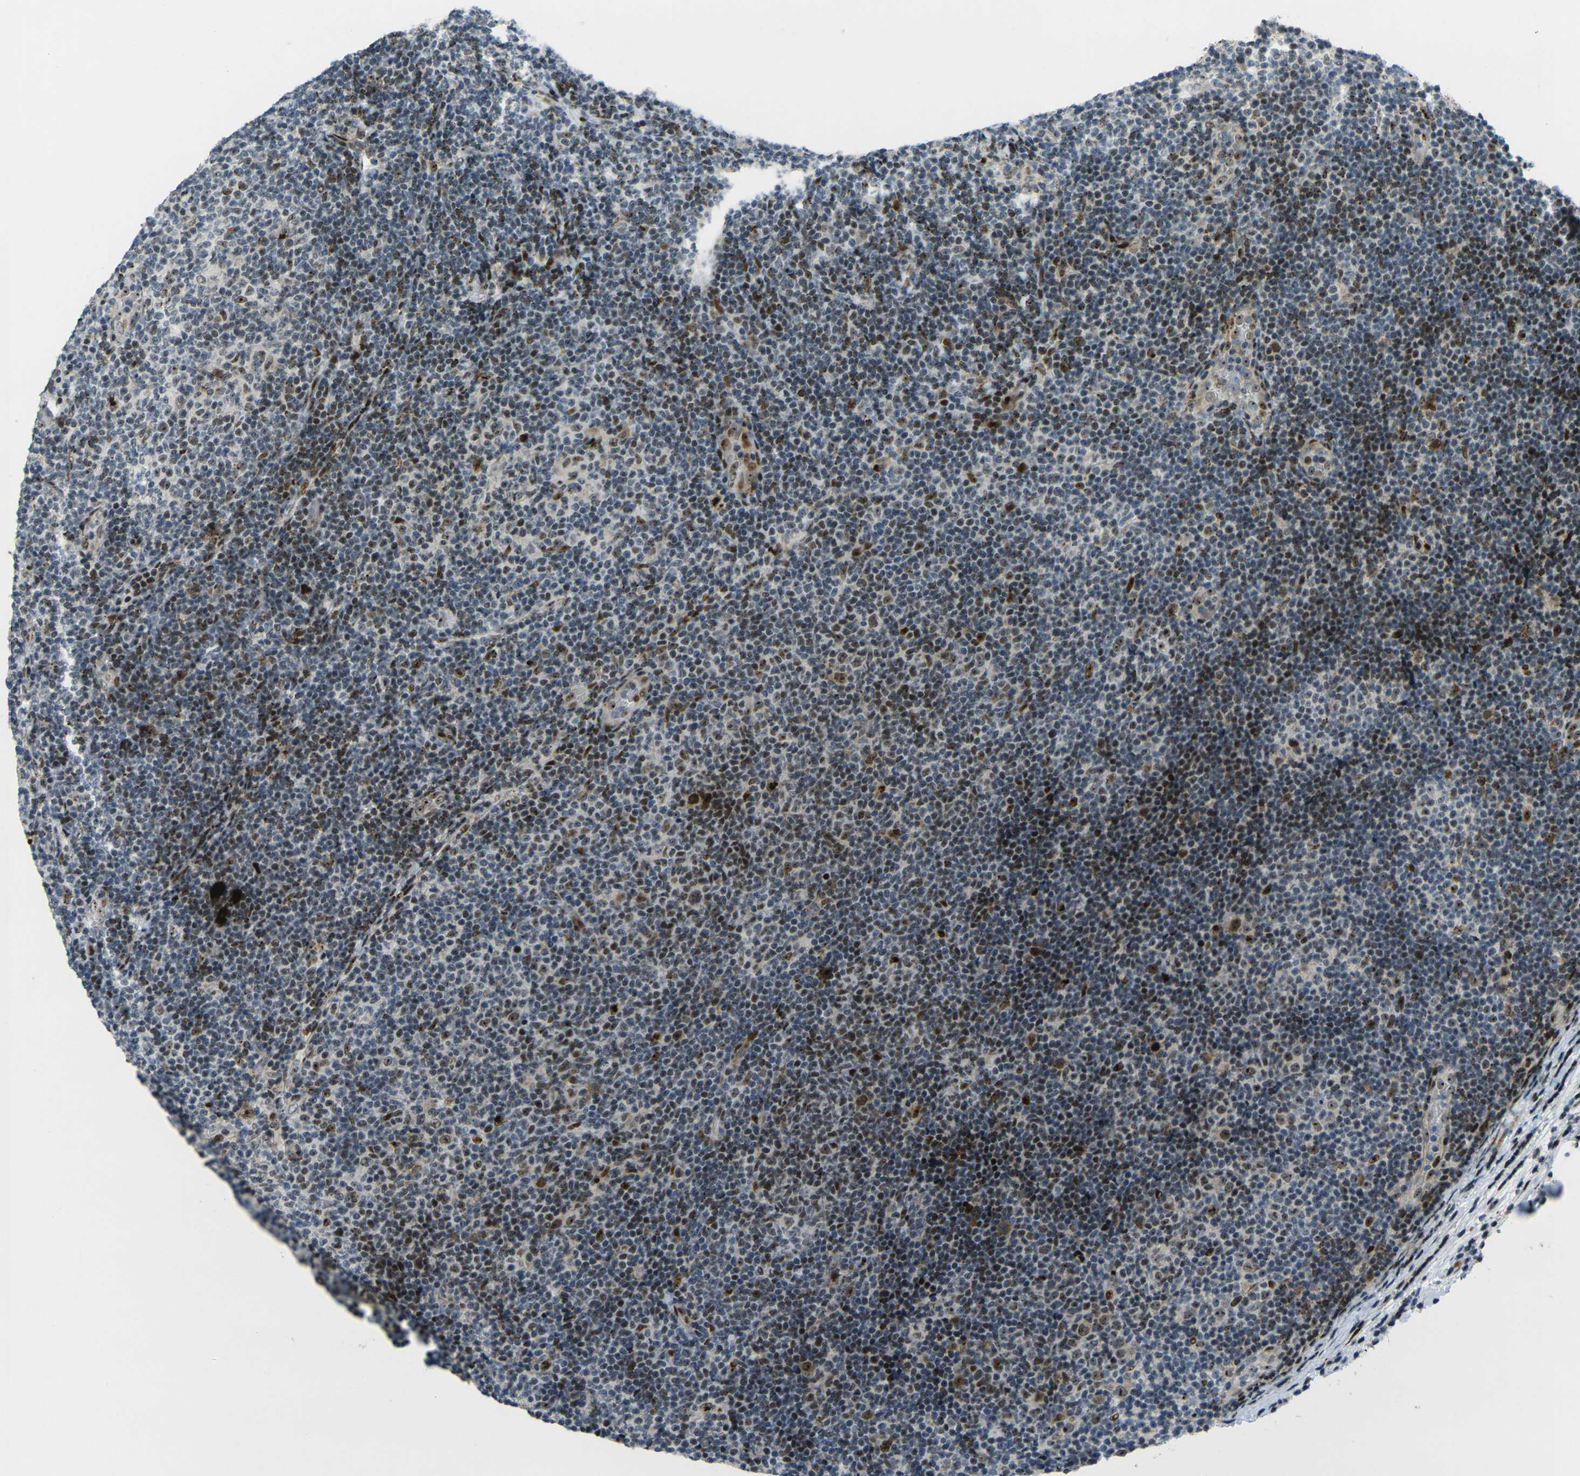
{"staining": {"intensity": "strong", "quantity": "25%-75%", "location": "nuclear"}, "tissue": "lymphoma", "cell_type": "Tumor cells", "image_type": "cancer", "snomed": [{"axis": "morphology", "description": "Malignant lymphoma, non-Hodgkin's type, Low grade"}, {"axis": "topography", "description": "Lymph node"}], "caption": "Lymphoma tissue reveals strong nuclear staining in about 25%-75% of tumor cells", "gene": "UBE2C", "patient": {"sex": "male", "age": 83}}